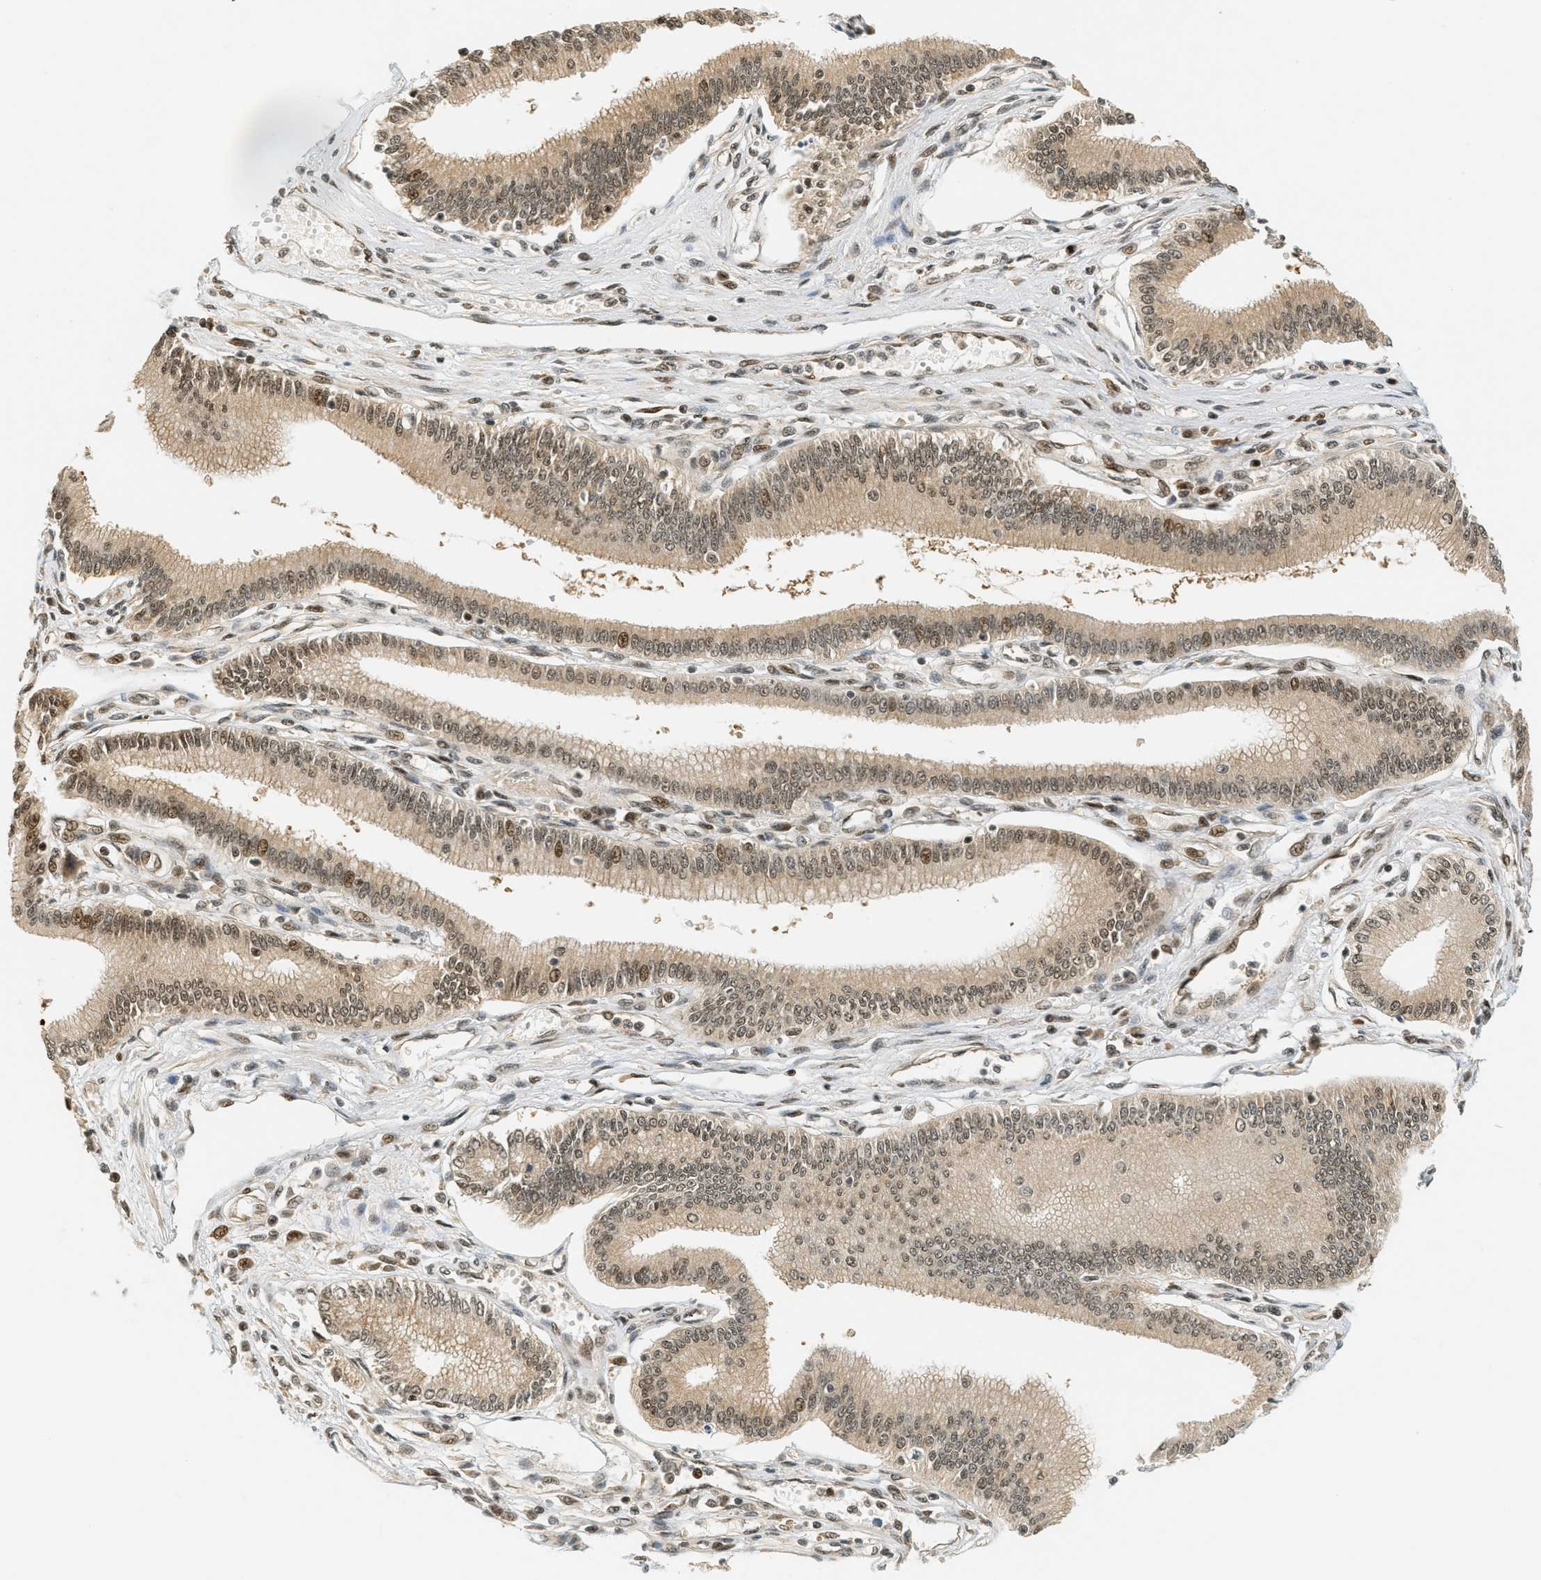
{"staining": {"intensity": "moderate", "quantity": ">75%", "location": "cytoplasmic/membranous,nuclear"}, "tissue": "pancreatic cancer", "cell_type": "Tumor cells", "image_type": "cancer", "snomed": [{"axis": "morphology", "description": "Adenocarcinoma, NOS"}, {"axis": "topography", "description": "Pancreas"}], "caption": "Tumor cells display medium levels of moderate cytoplasmic/membranous and nuclear positivity in about >75% of cells in human pancreatic adenocarcinoma. The staining was performed using DAB (3,3'-diaminobenzidine), with brown indicating positive protein expression. Nuclei are stained blue with hematoxylin.", "gene": "FOXM1", "patient": {"sex": "male", "age": 56}}